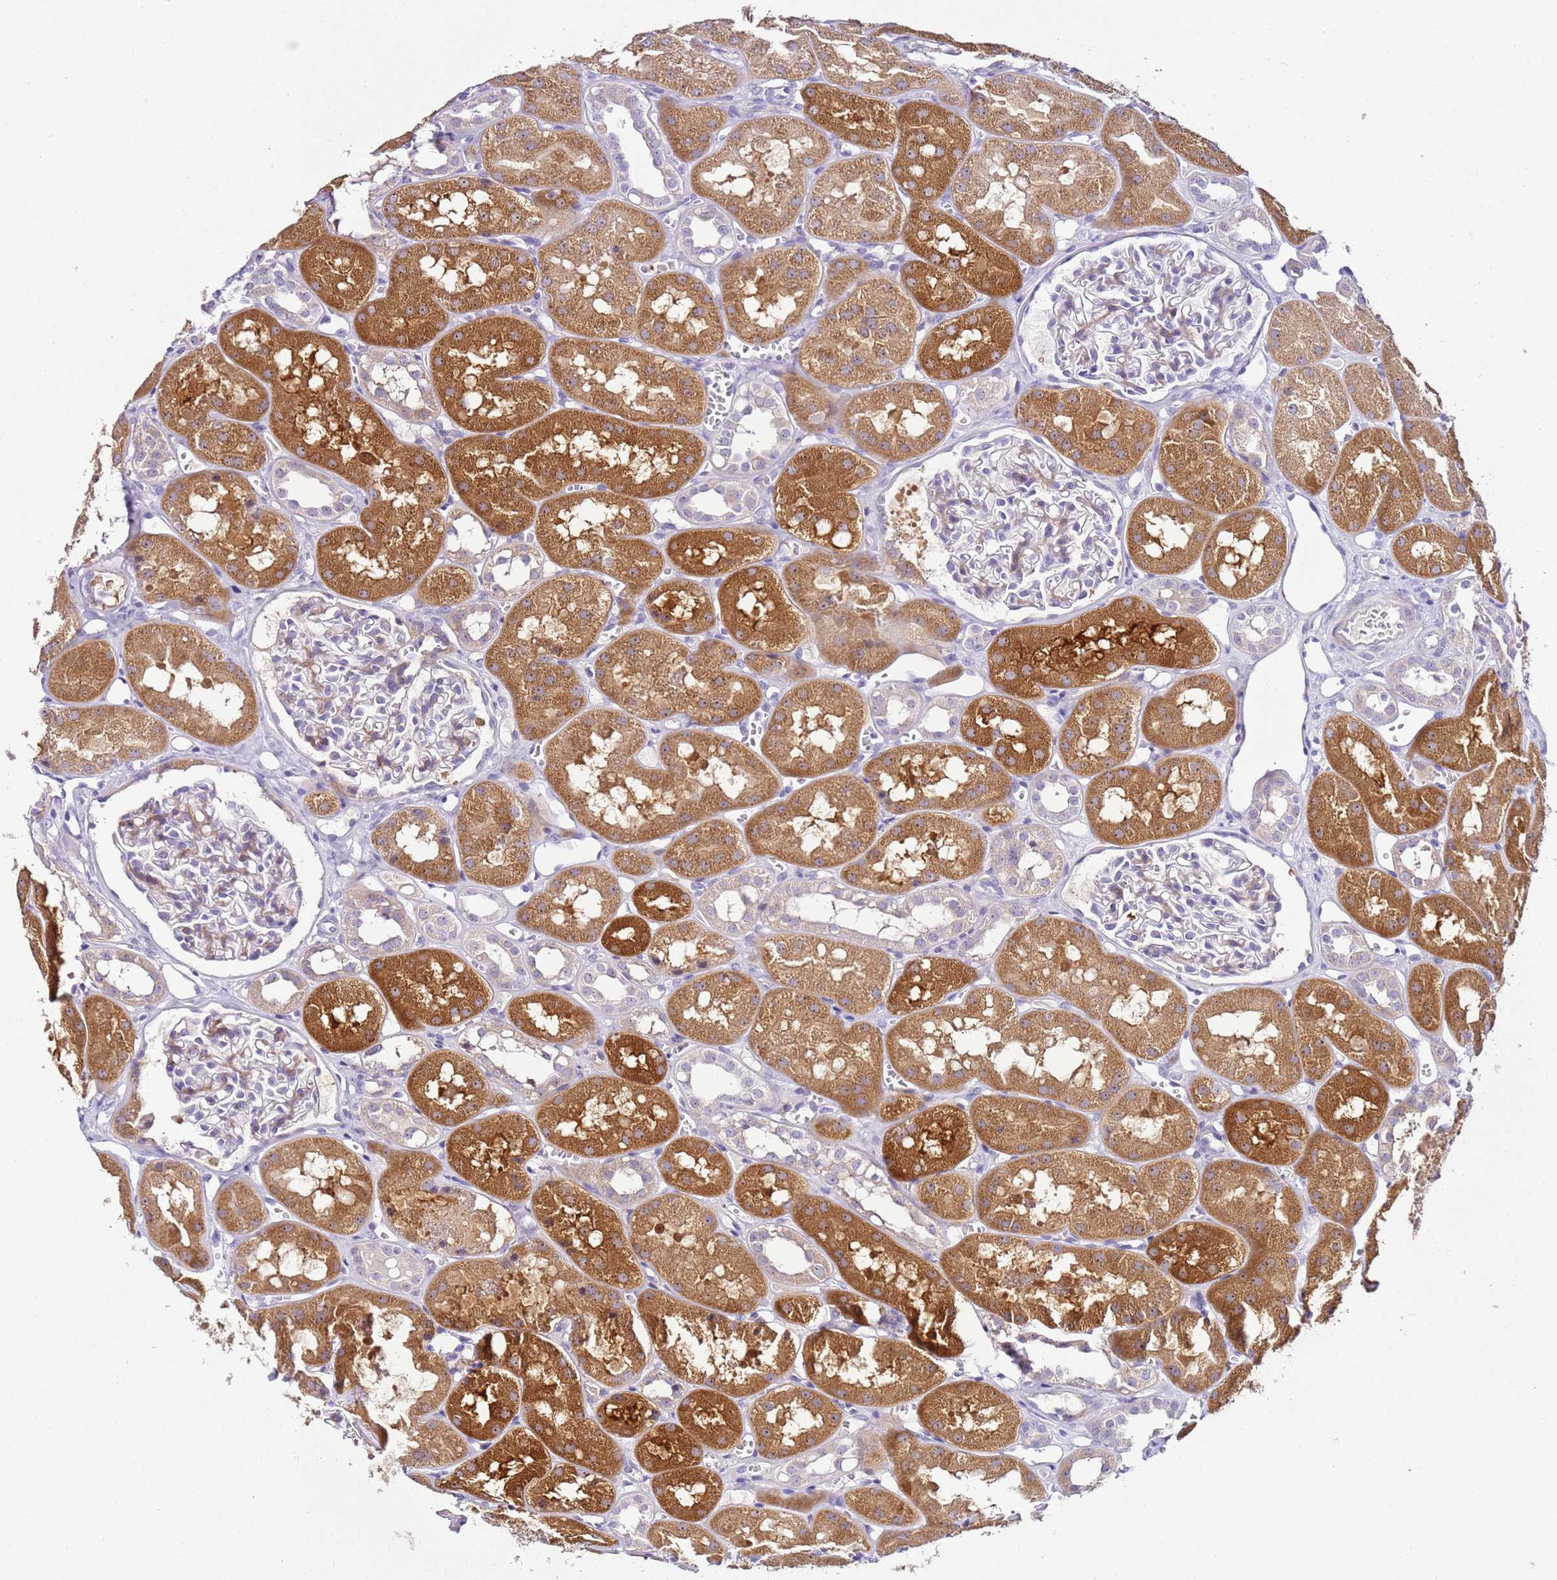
{"staining": {"intensity": "negative", "quantity": "none", "location": "none"}, "tissue": "kidney", "cell_type": "Cells in glomeruli", "image_type": "normal", "snomed": [{"axis": "morphology", "description": "Normal tissue, NOS"}, {"axis": "topography", "description": "Kidney"}], "caption": "Micrograph shows no protein positivity in cells in glomeruli of benign kidney.", "gene": "HGD", "patient": {"sex": "male", "age": 16}}